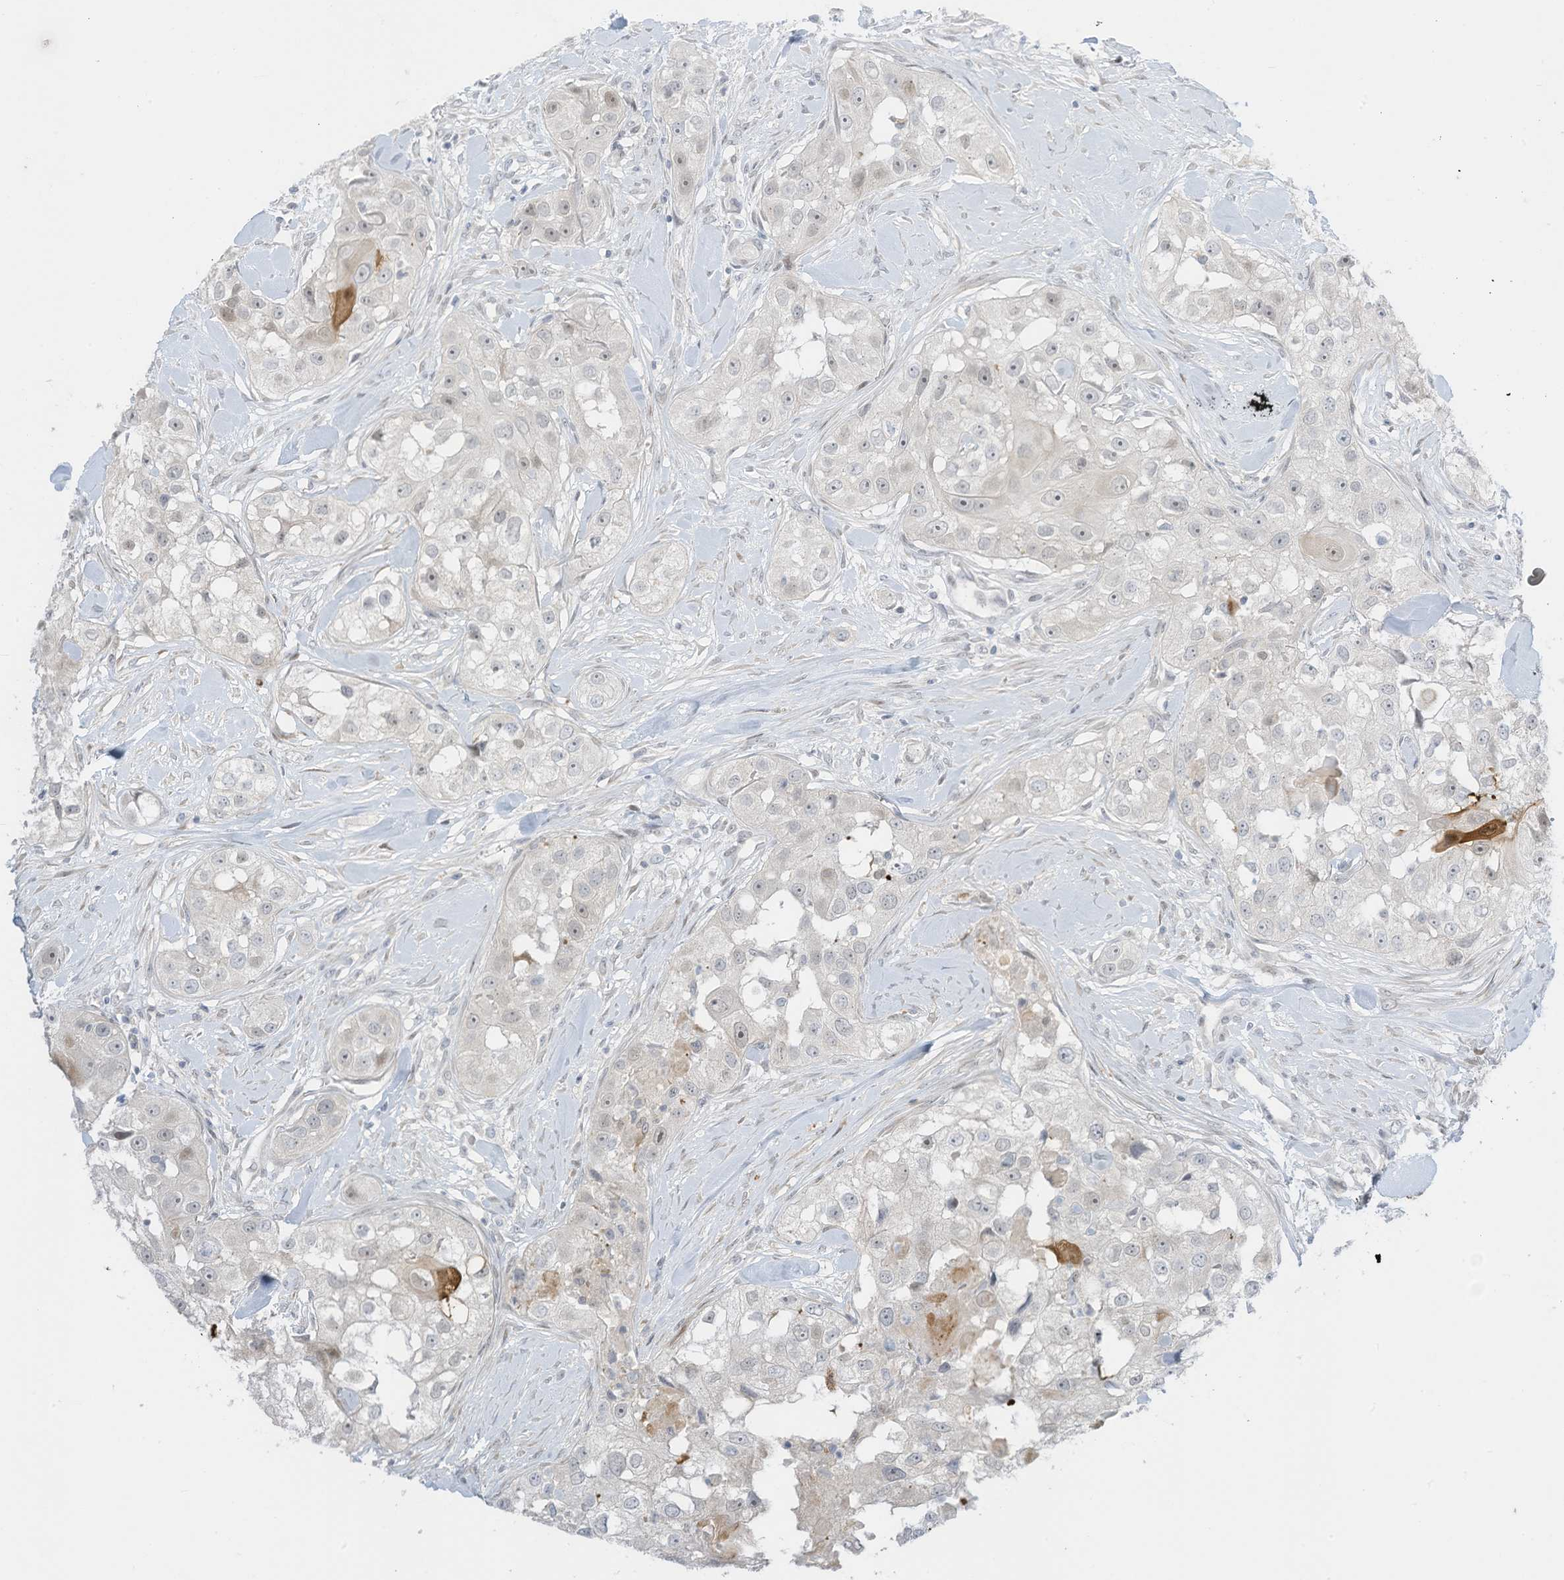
{"staining": {"intensity": "negative", "quantity": "none", "location": "none"}, "tissue": "head and neck cancer", "cell_type": "Tumor cells", "image_type": "cancer", "snomed": [{"axis": "morphology", "description": "Normal tissue, NOS"}, {"axis": "morphology", "description": "Squamous cell carcinoma, NOS"}, {"axis": "topography", "description": "Skeletal muscle"}, {"axis": "topography", "description": "Head-Neck"}], "caption": "IHC histopathology image of neoplastic tissue: human head and neck cancer stained with DAB (3,3'-diaminobenzidine) demonstrates no significant protein positivity in tumor cells. (DAB immunohistochemistry with hematoxylin counter stain).", "gene": "ASPRV1", "patient": {"sex": "male", "age": 51}}